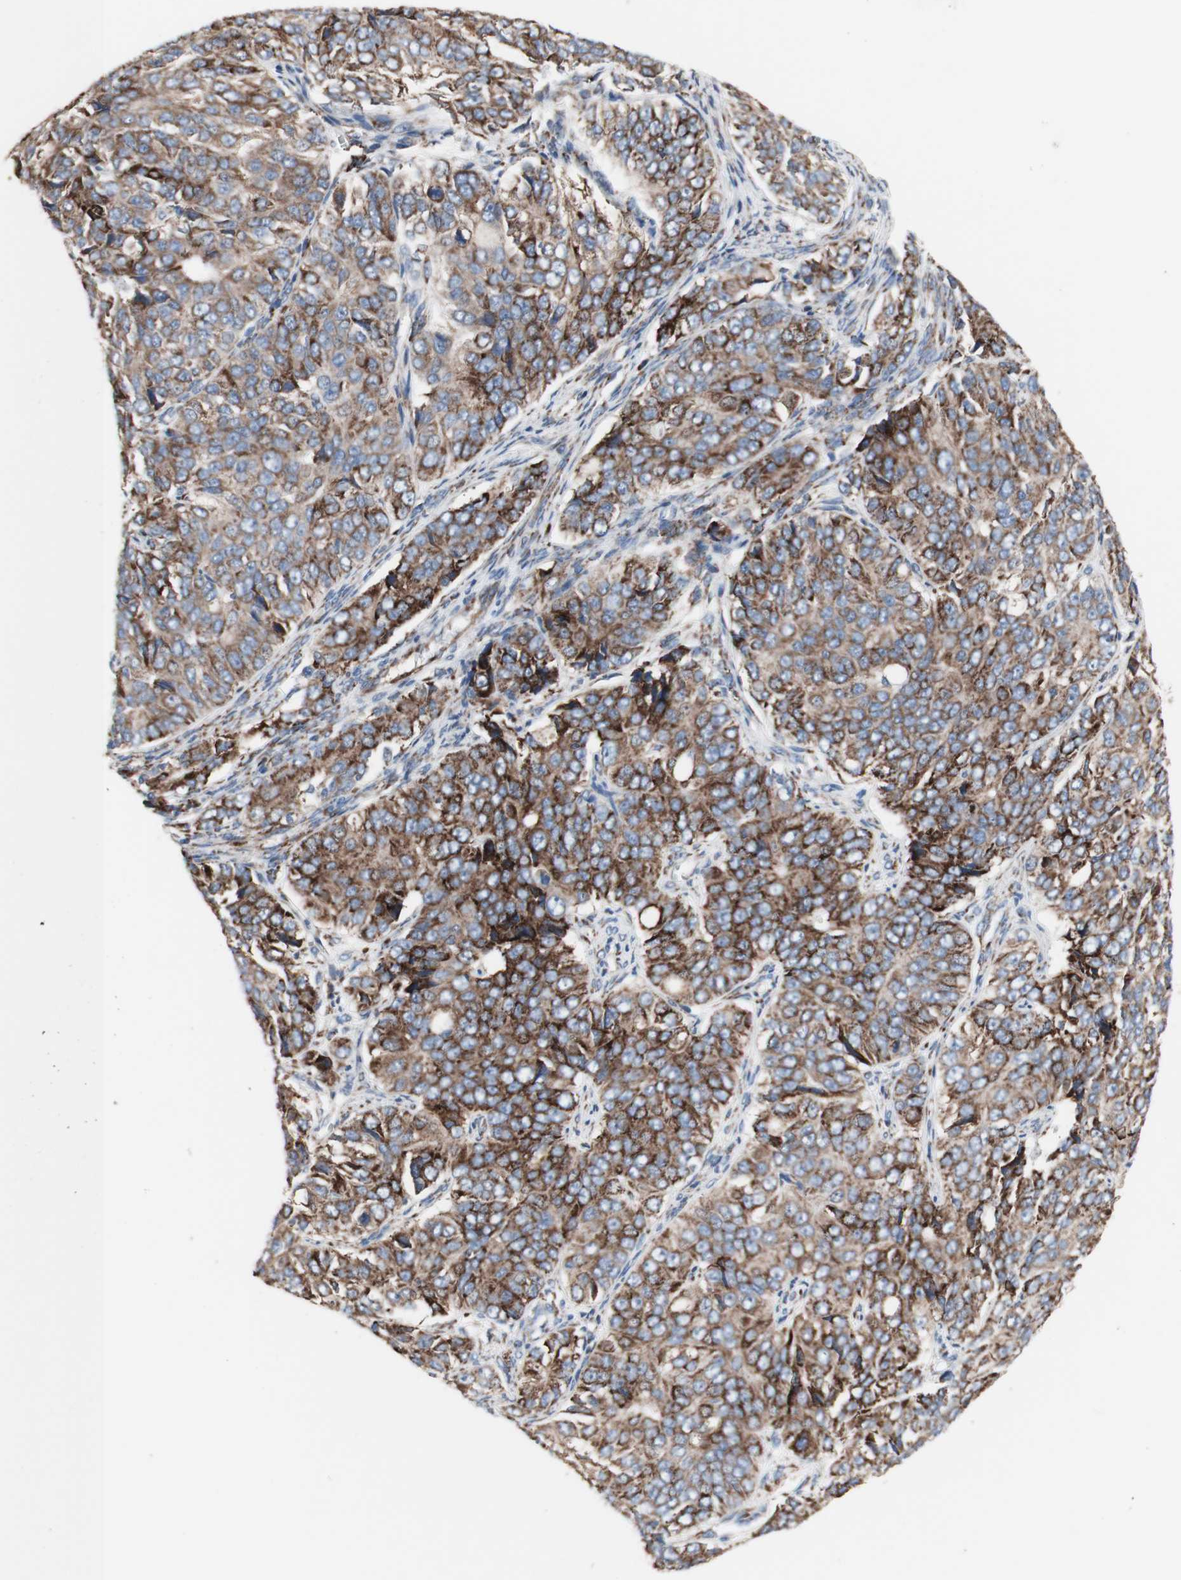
{"staining": {"intensity": "strong", "quantity": ">75%", "location": "cytoplasmic/membranous"}, "tissue": "ovarian cancer", "cell_type": "Tumor cells", "image_type": "cancer", "snomed": [{"axis": "morphology", "description": "Carcinoma, endometroid"}, {"axis": "topography", "description": "Ovary"}], "caption": "This histopathology image reveals IHC staining of ovarian cancer, with high strong cytoplasmic/membranous positivity in about >75% of tumor cells.", "gene": "AGPAT5", "patient": {"sex": "female", "age": 51}}